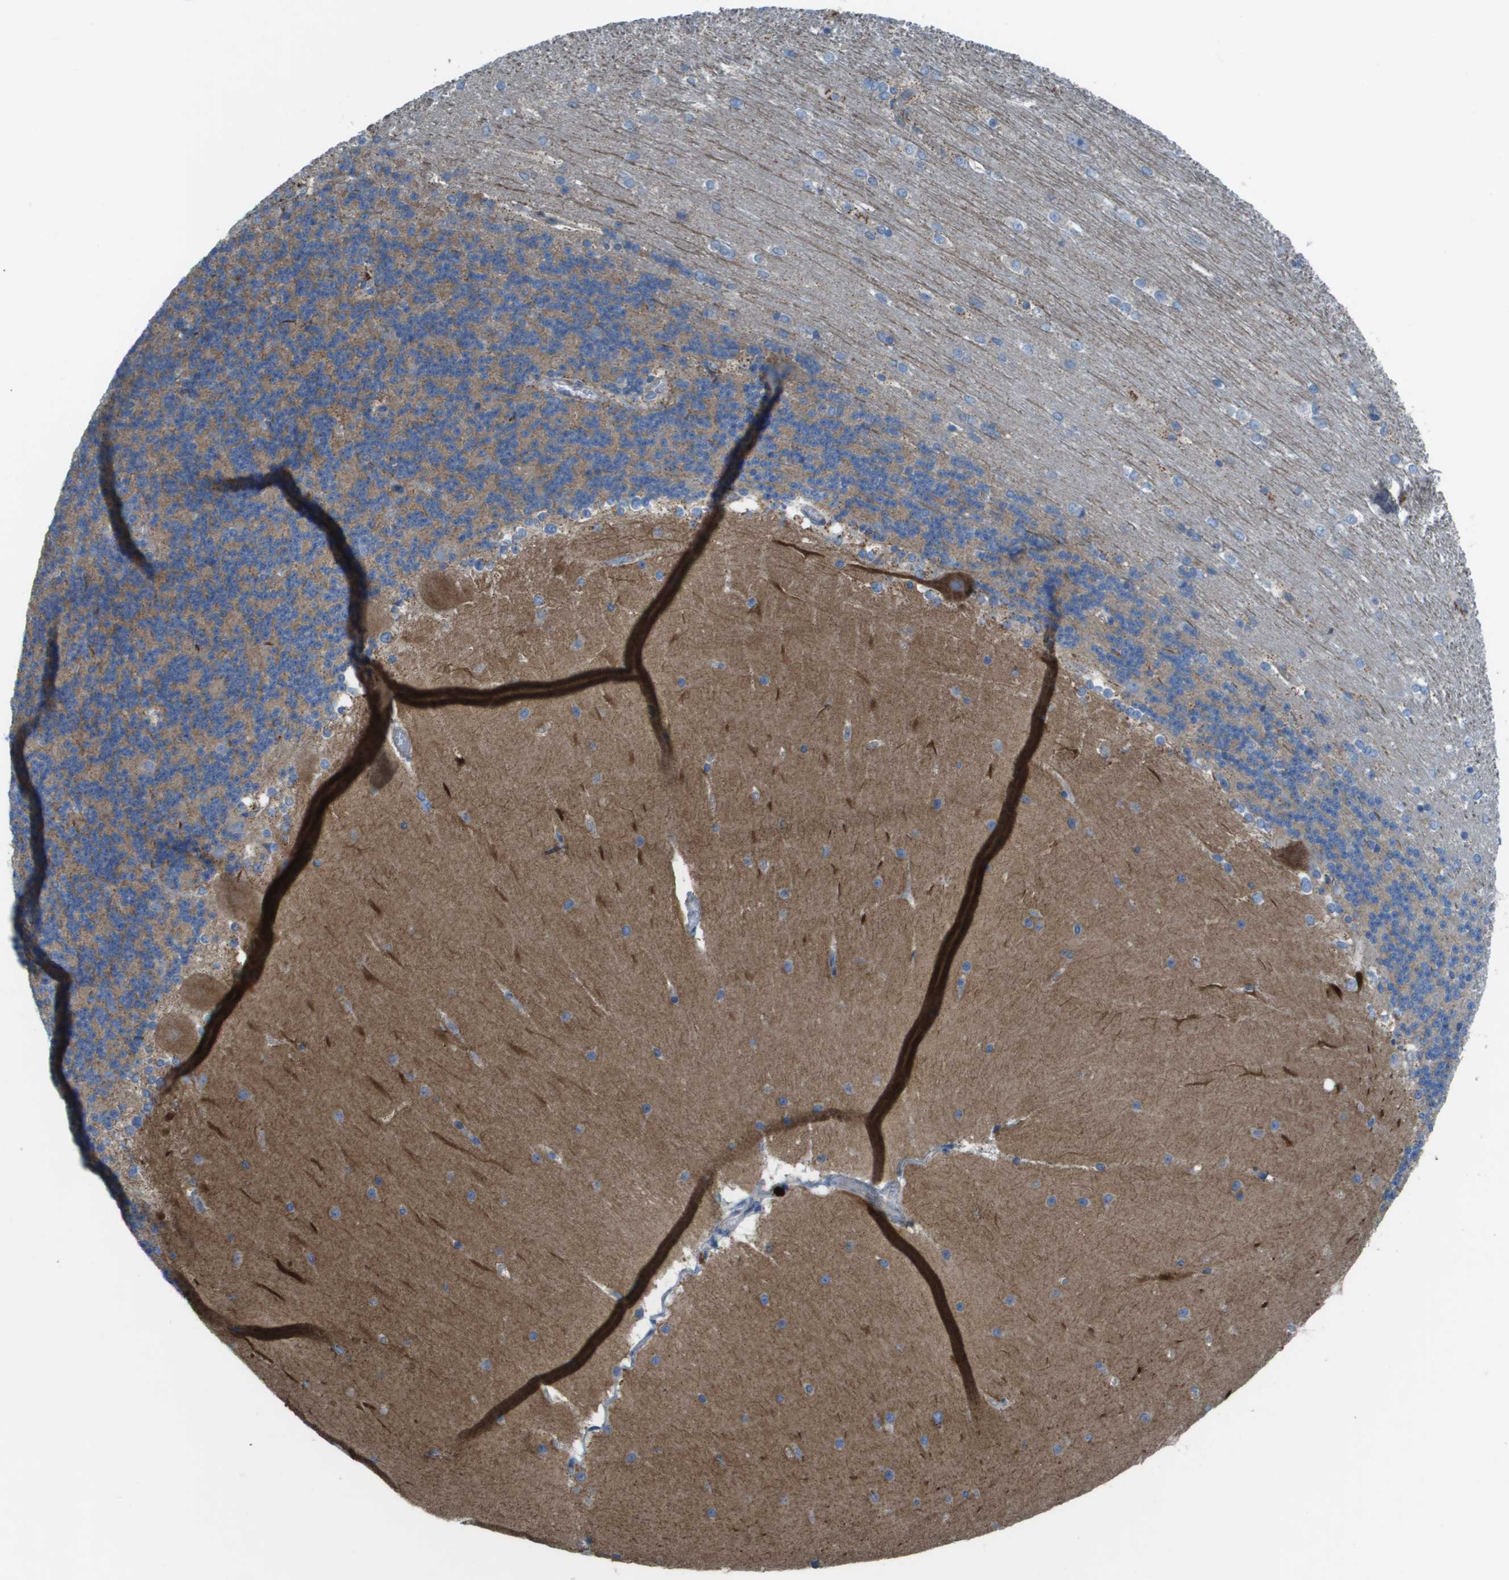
{"staining": {"intensity": "moderate", "quantity": "25%-75%", "location": "cytoplasmic/membranous"}, "tissue": "cerebellum", "cell_type": "Cells in granular layer", "image_type": "normal", "snomed": [{"axis": "morphology", "description": "Normal tissue, NOS"}, {"axis": "topography", "description": "Cerebellum"}], "caption": "Immunohistochemistry (IHC) staining of benign cerebellum, which shows medium levels of moderate cytoplasmic/membranous staining in about 25%-75% of cells in granular layer indicating moderate cytoplasmic/membranous protein staining. The staining was performed using DAB (3,3'-diaminobenzidine) (brown) for protein detection and nuclei were counterstained in hematoxylin (blue).", "gene": "CLCN2", "patient": {"sex": "female", "age": 19}}